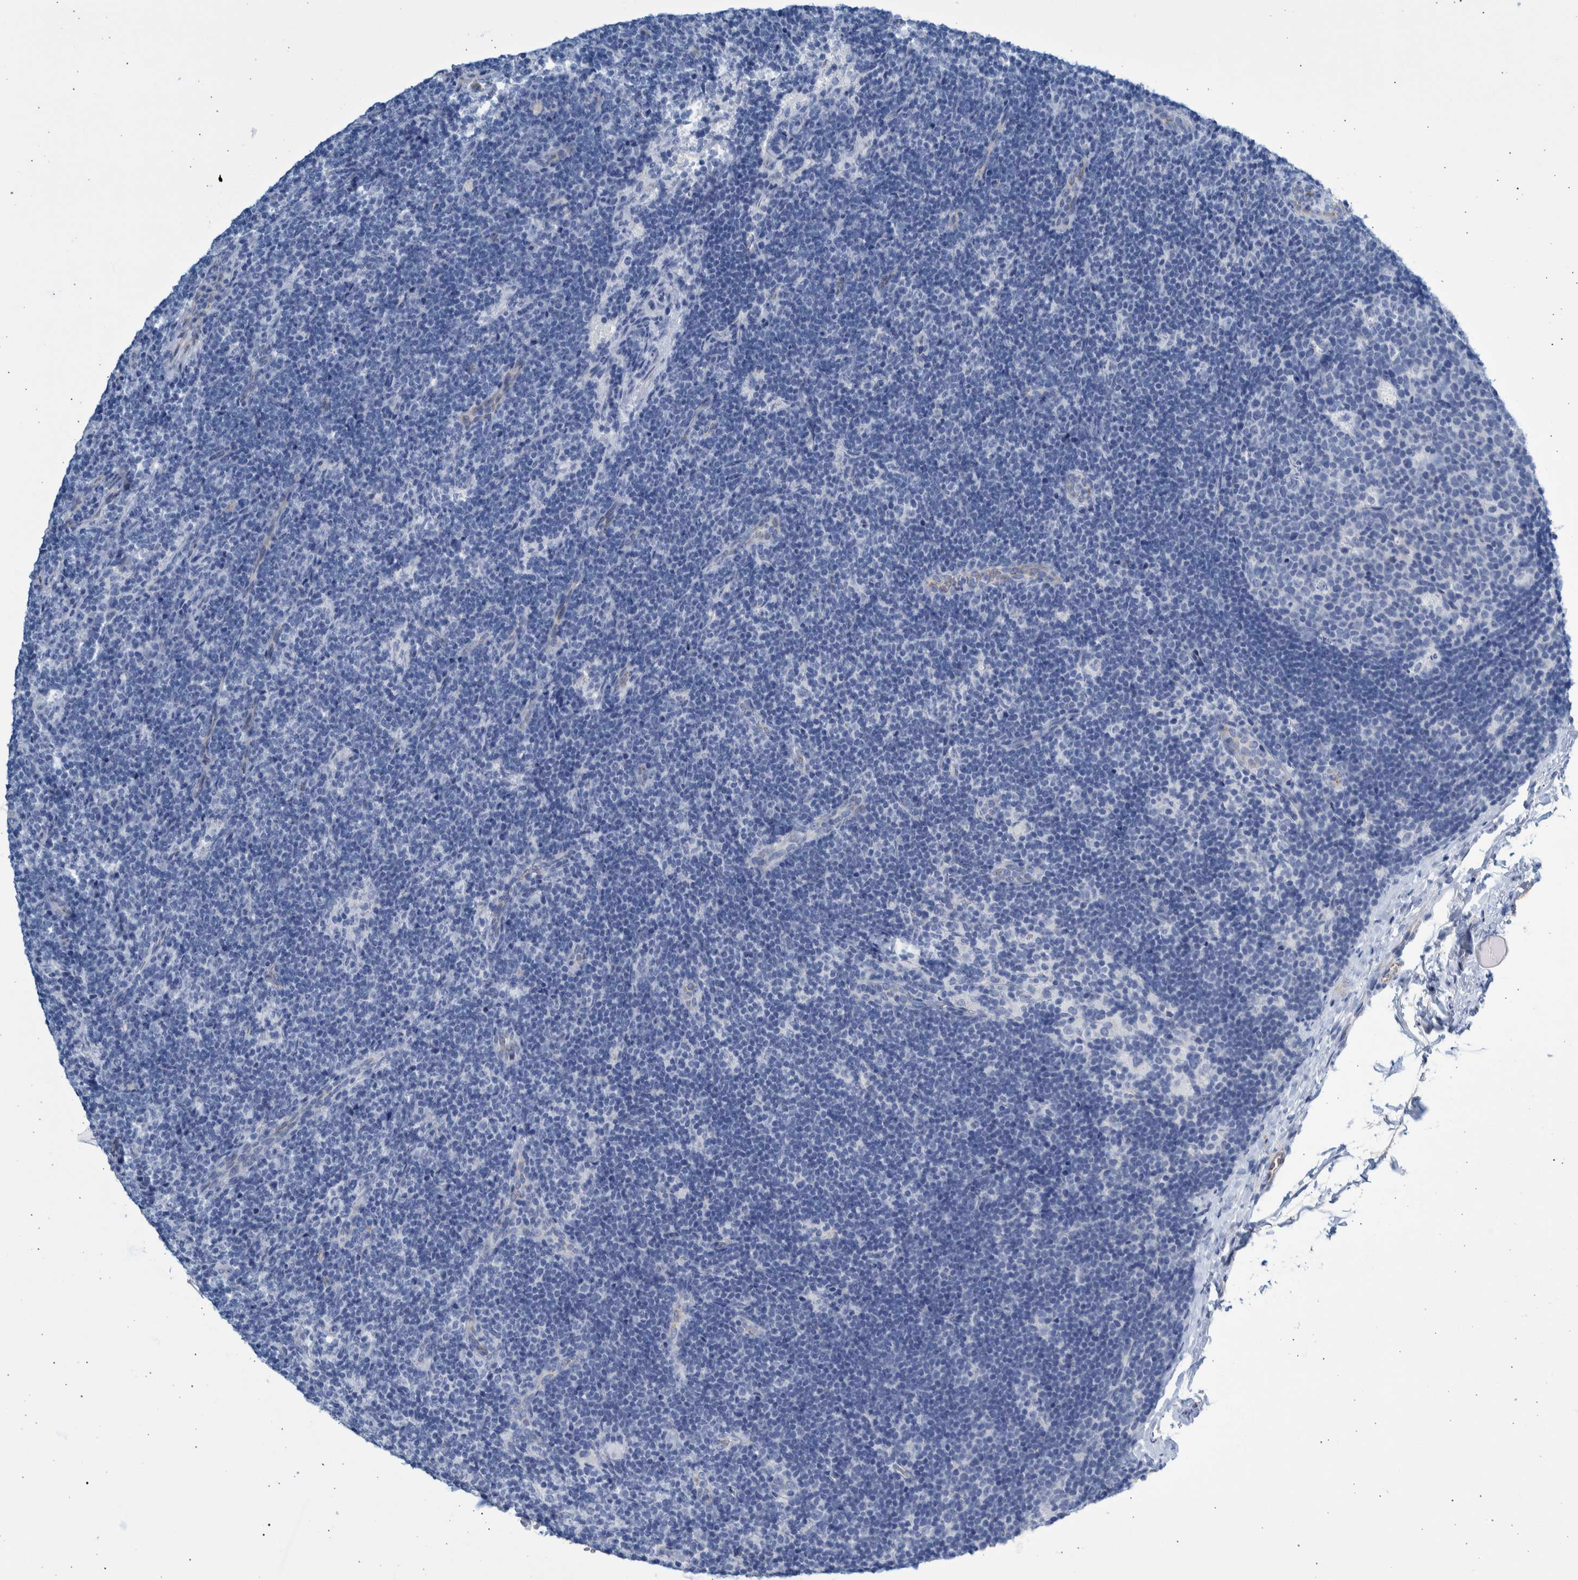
{"staining": {"intensity": "negative", "quantity": "none", "location": "none"}, "tissue": "lymph node", "cell_type": "Germinal center cells", "image_type": "normal", "snomed": [{"axis": "morphology", "description": "Normal tissue, NOS"}, {"axis": "topography", "description": "Lymph node"}], "caption": "A photomicrograph of lymph node stained for a protein demonstrates no brown staining in germinal center cells. (DAB (3,3'-diaminobenzidine) immunohistochemistry (IHC) visualized using brightfield microscopy, high magnification).", "gene": "SLC34A3", "patient": {"sex": "female", "age": 22}}